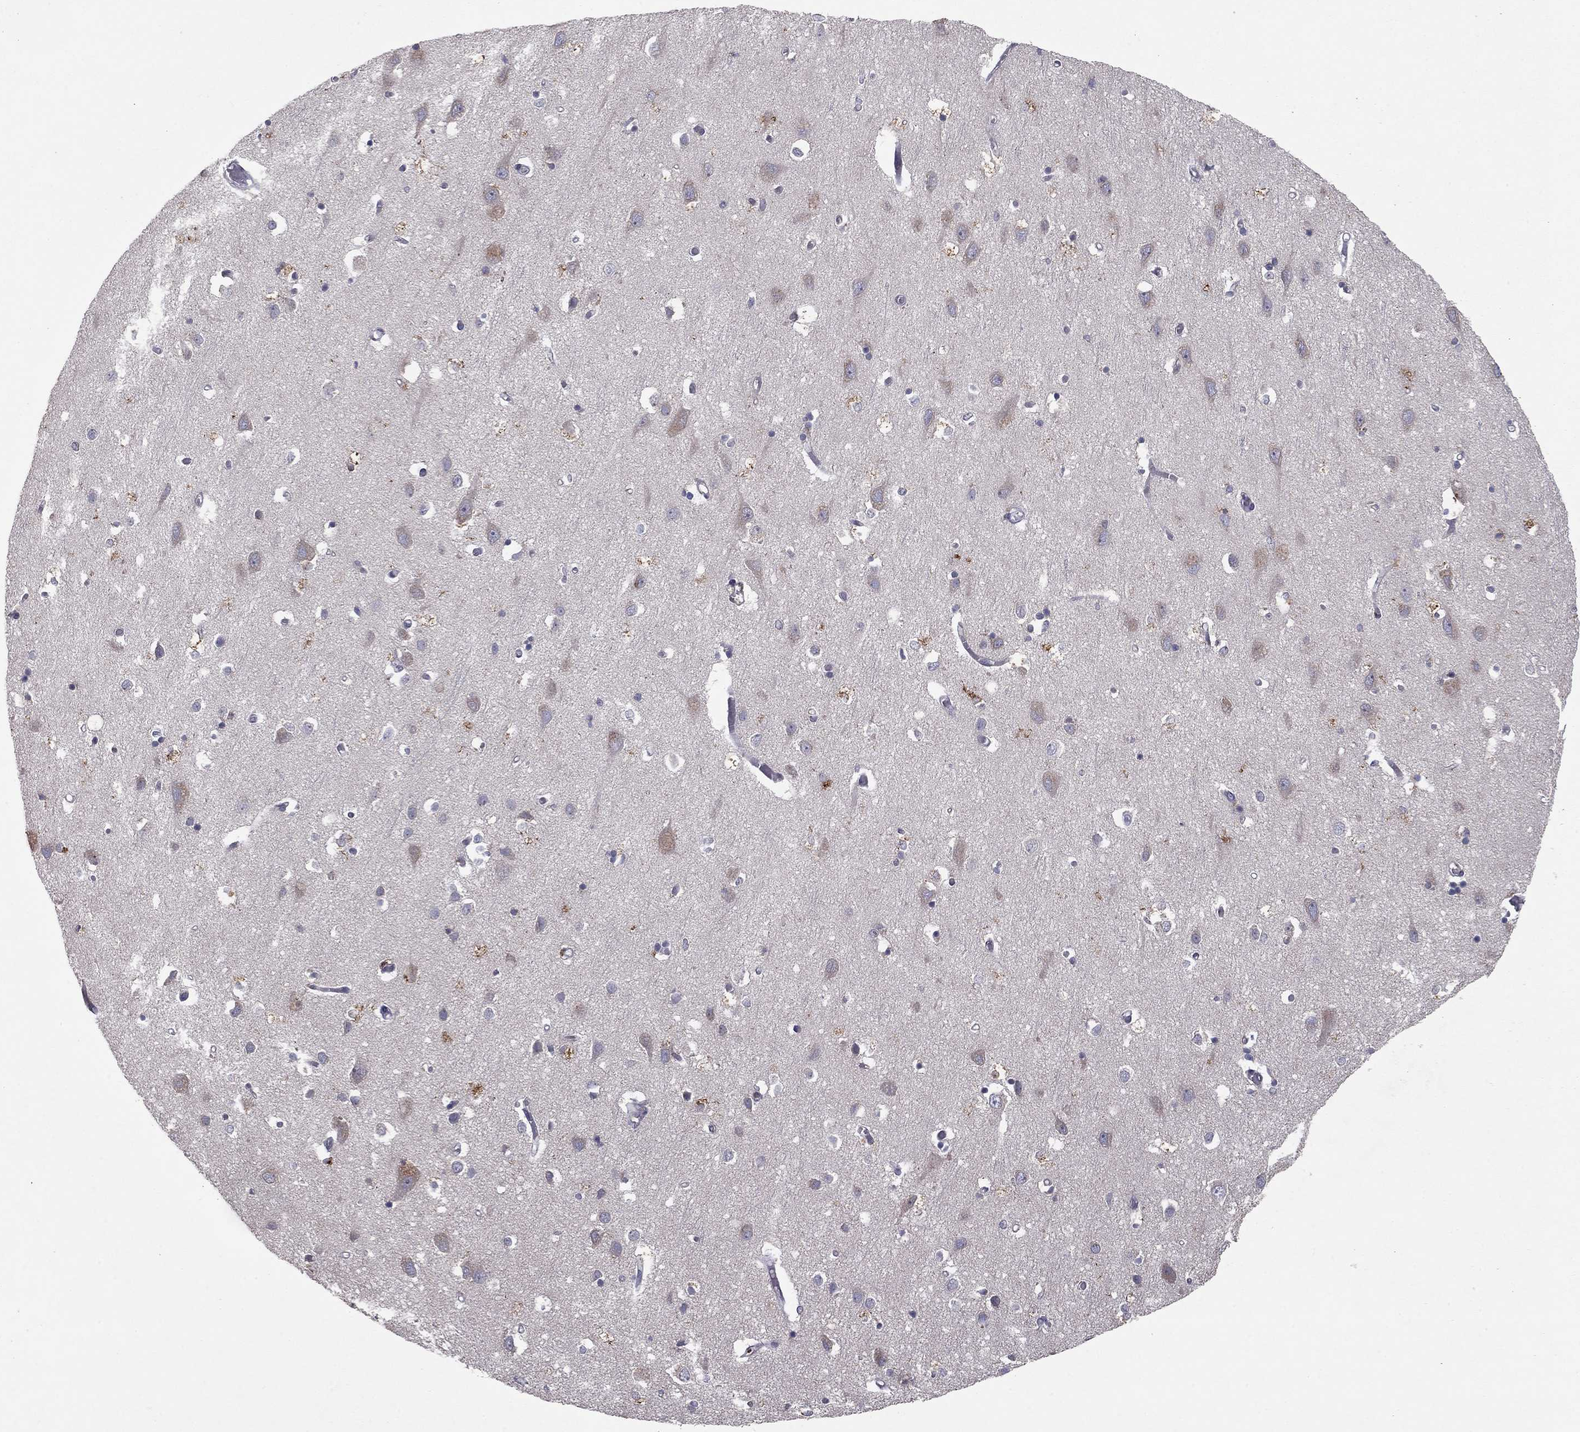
{"staining": {"intensity": "negative", "quantity": "none", "location": "none"}, "tissue": "cerebral cortex", "cell_type": "Endothelial cells", "image_type": "normal", "snomed": [{"axis": "morphology", "description": "Normal tissue, NOS"}, {"axis": "topography", "description": "Cerebral cortex"}], "caption": "IHC of benign human cerebral cortex shows no positivity in endothelial cells.", "gene": "YIF1A", "patient": {"sex": "male", "age": 70}}